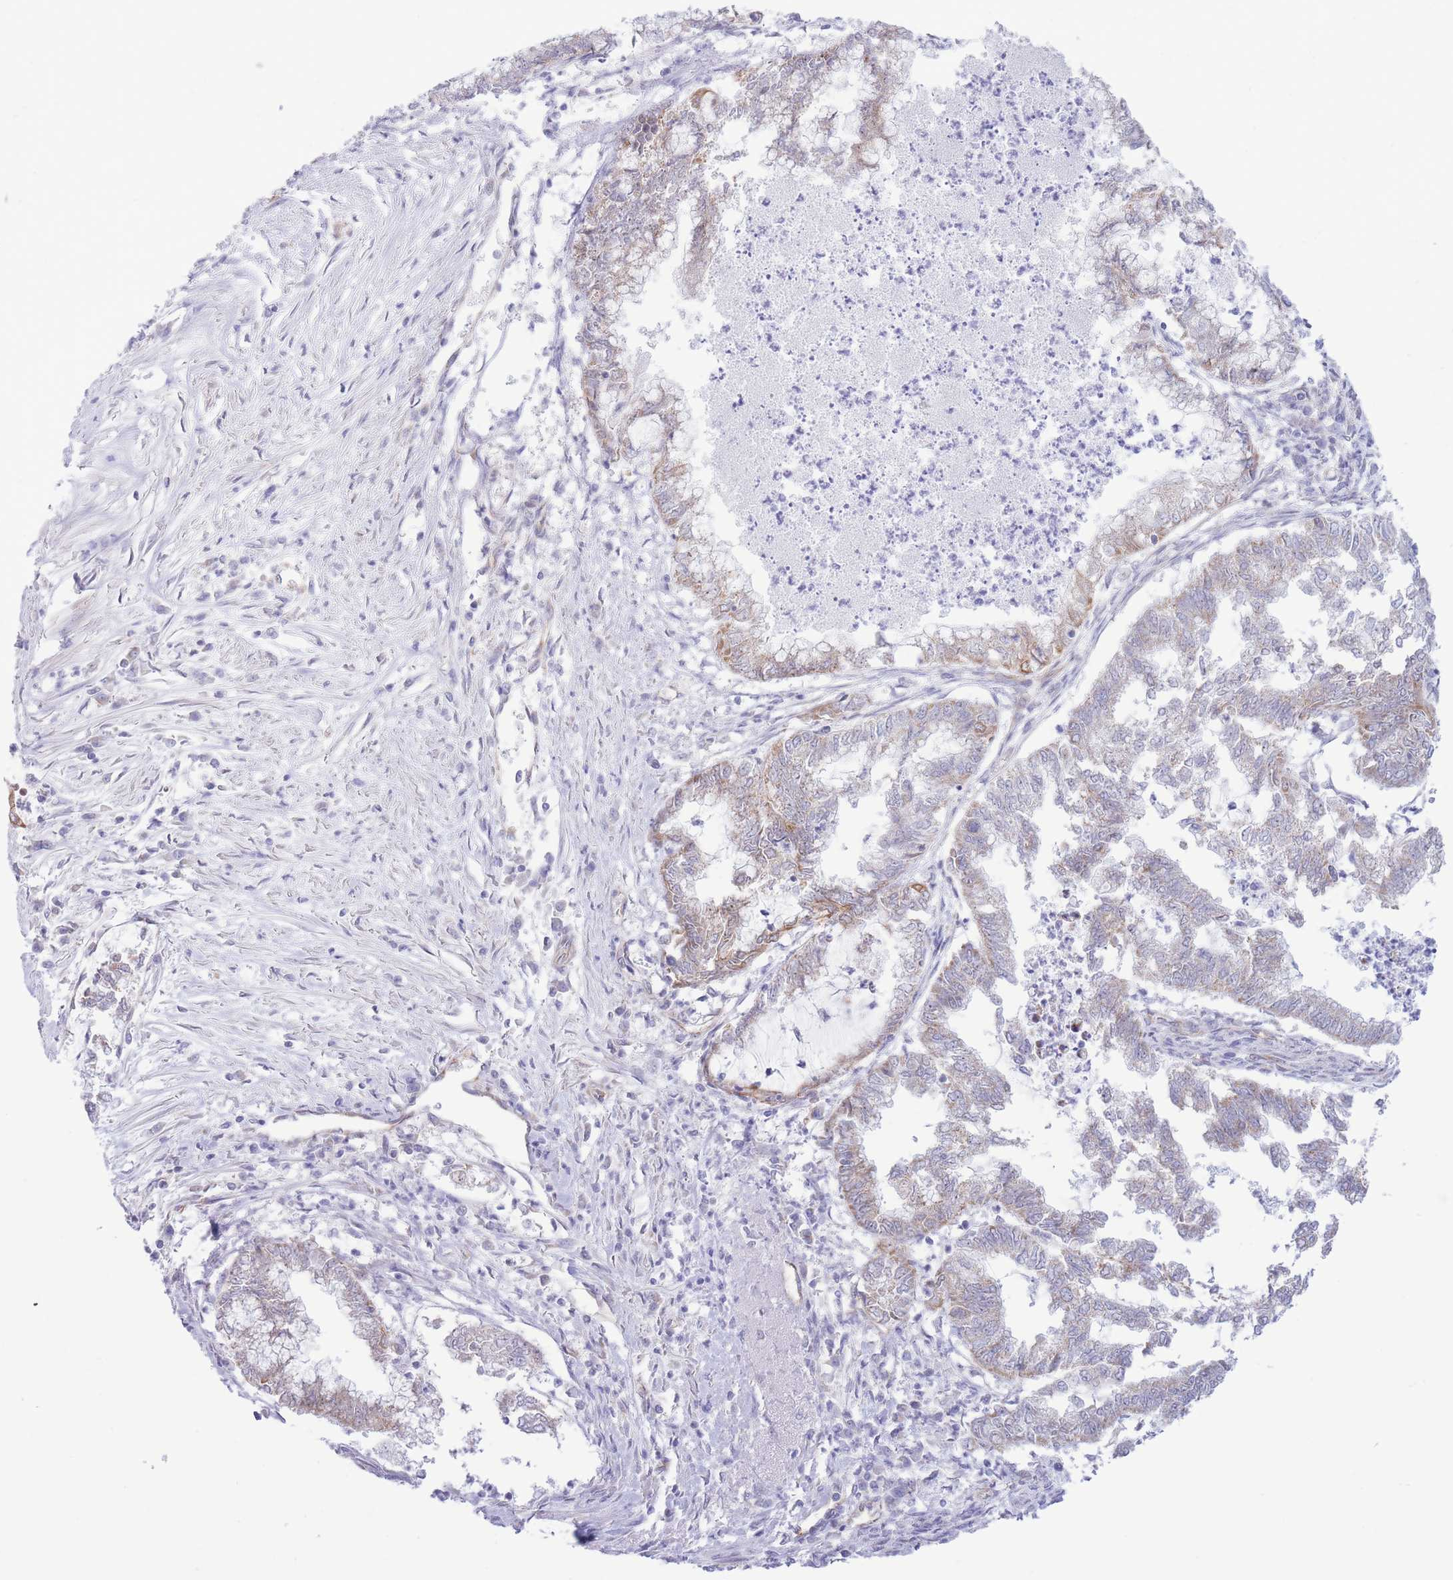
{"staining": {"intensity": "weak", "quantity": "25%-75%", "location": "cytoplasmic/membranous"}, "tissue": "endometrial cancer", "cell_type": "Tumor cells", "image_type": "cancer", "snomed": [{"axis": "morphology", "description": "Adenocarcinoma, NOS"}, {"axis": "topography", "description": "Endometrium"}], "caption": "Endometrial cancer was stained to show a protein in brown. There is low levels of weak cytoplasmic/membranous positivity in approximately 25%-75% of tumor cells.", "gene": "MRPS31", "patient": {"sex": "female", "age": 79}}